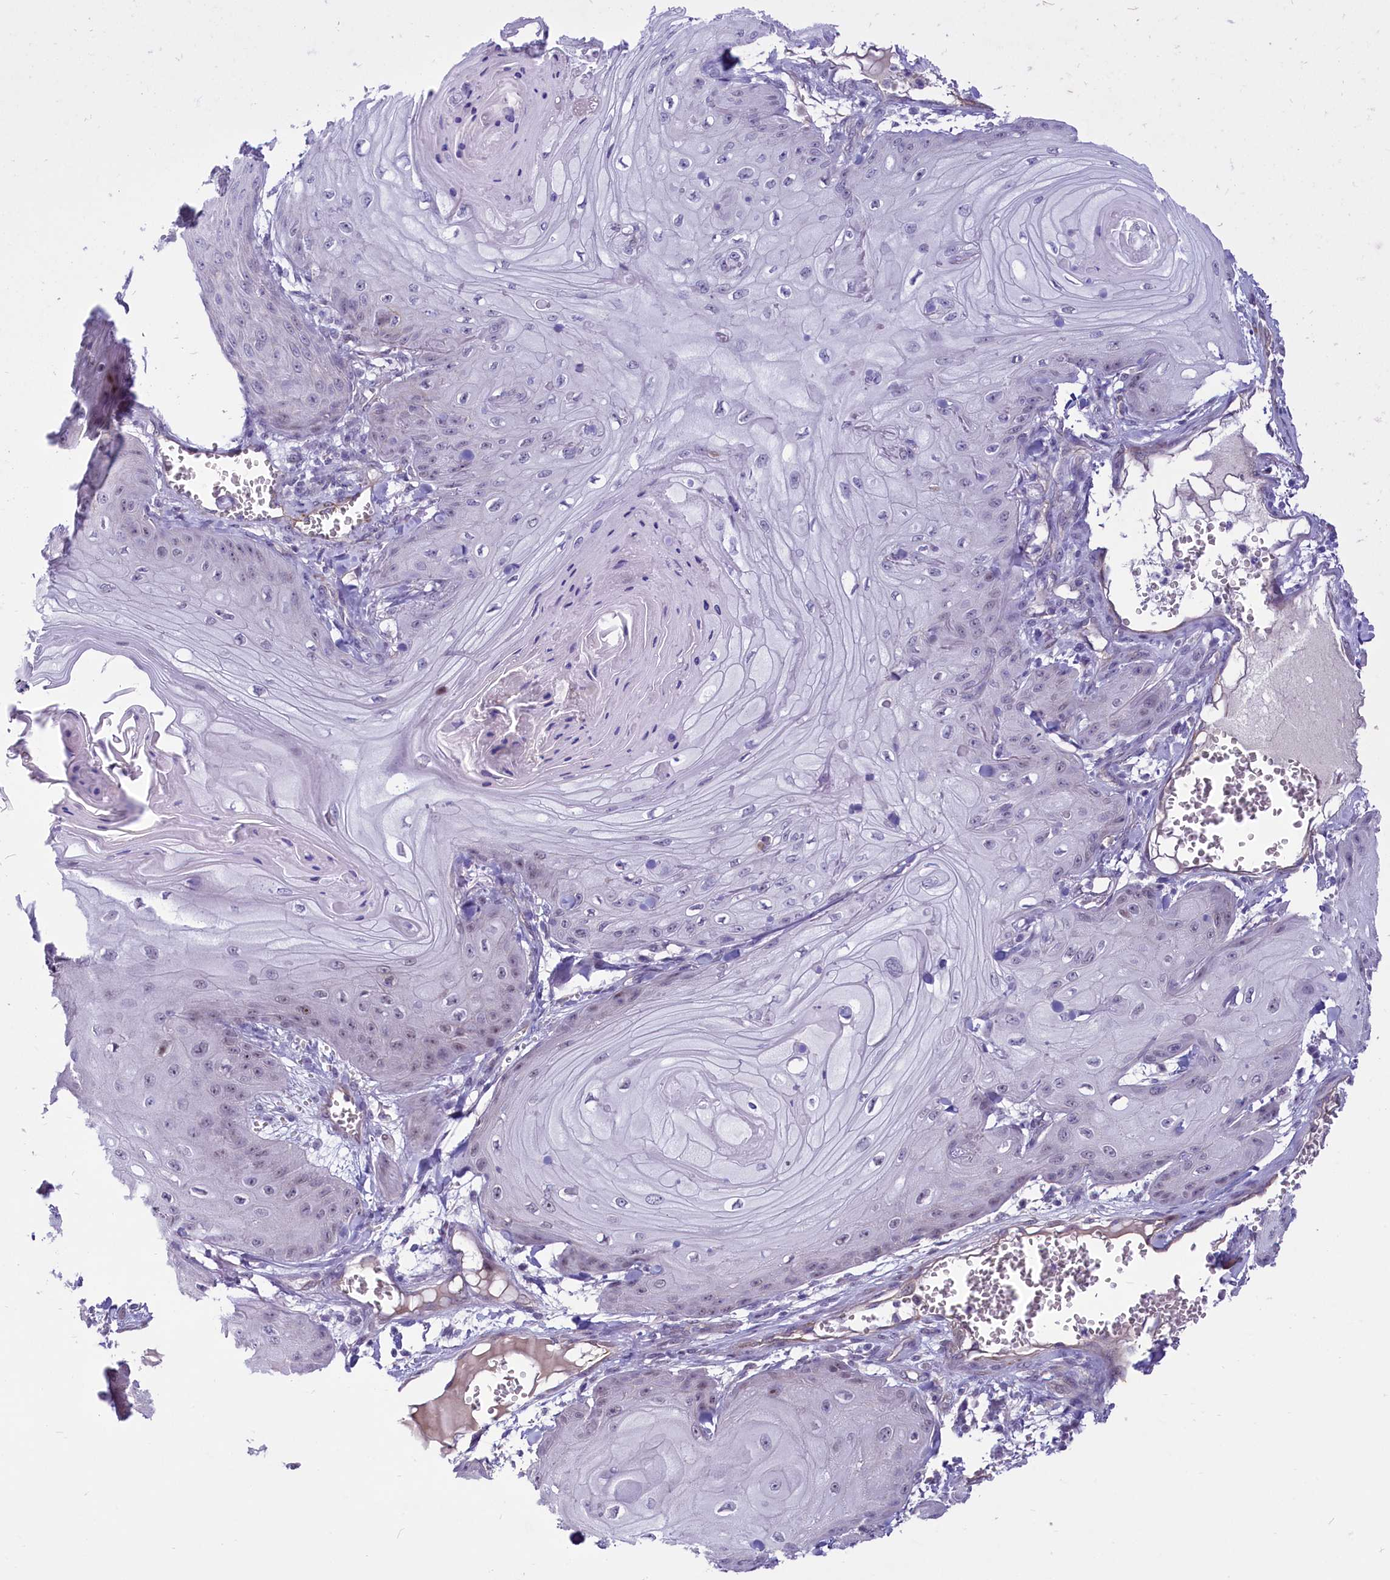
{"staining": {"intensity": "weak", "quantity": "<25%", "location": "nuclear"}, "tissue": "skin cancer", "cell_type": "Tumor cells", "image_type": "cancer", "snomed": [{"axis": "morphology", "description": "Squamous cell carcinoma, NOS"}, {"axis": "topography", "description": "Skin"}], "caption": "Immunohistochemical staining of skin cancer (squamous cell carcinoma) shows no significant staining in tumor cells.", "gene": "PROCR", "patient": {"sex": "male", "age": 74}}